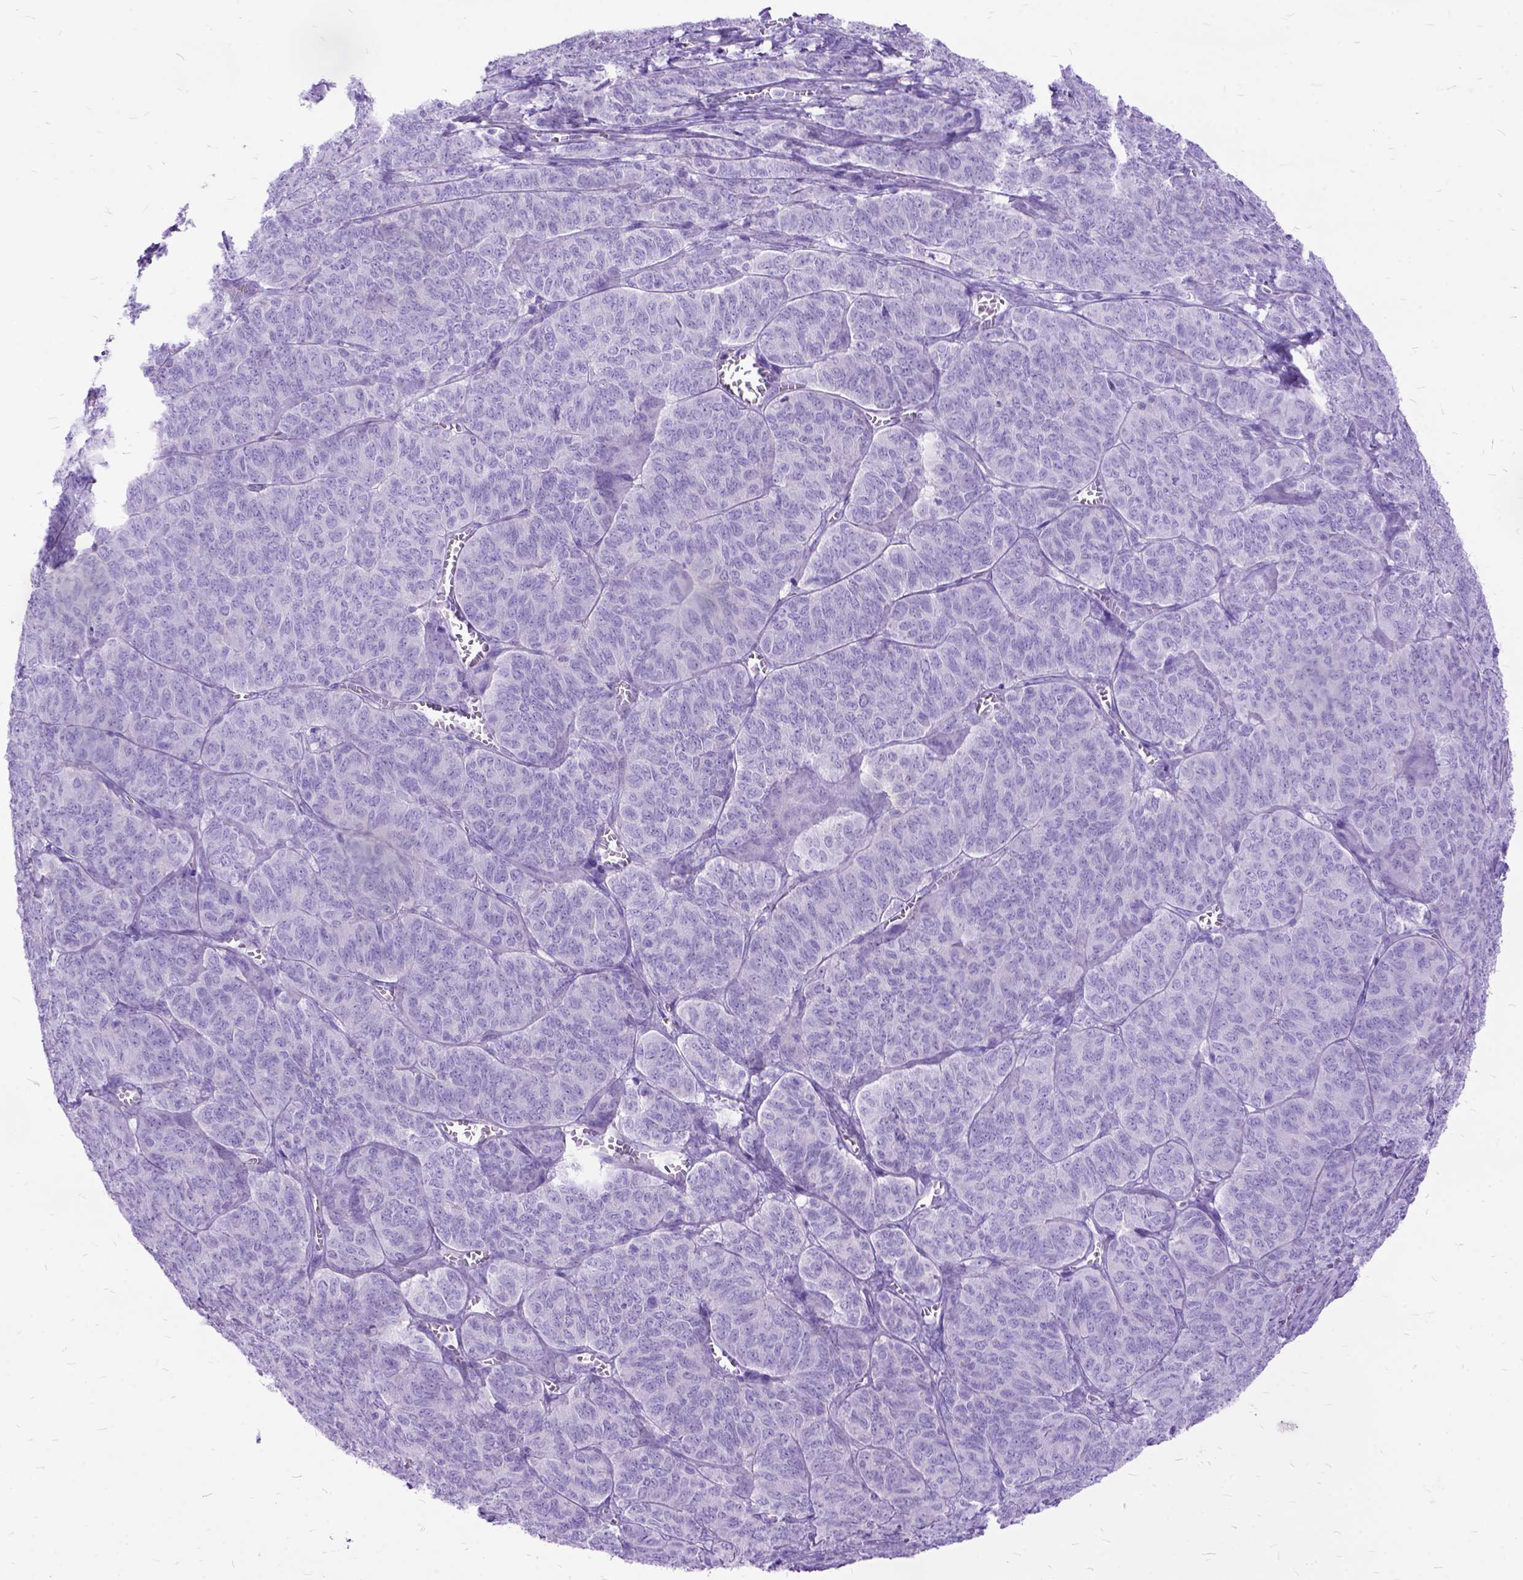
{"staining": {"intensity": "negative", "quantity": "none", "location": "none"}, "tissue": "ovarian cancer", "cell_type": "Tumor cells", "image_type": "cancer", "snomed": [{"axis": "morphology", "description": "Carcinoma, endometroid"}, {"axis": "topography", "description": "Ovary"}], "caption": "IHC photomicrograph of human ovarian endometroid carcinoma stained for a protein (brown), which displays no expression in tumor cells.", "gene": "ARL9", "patient": {"sex": "female", "age": 80}}